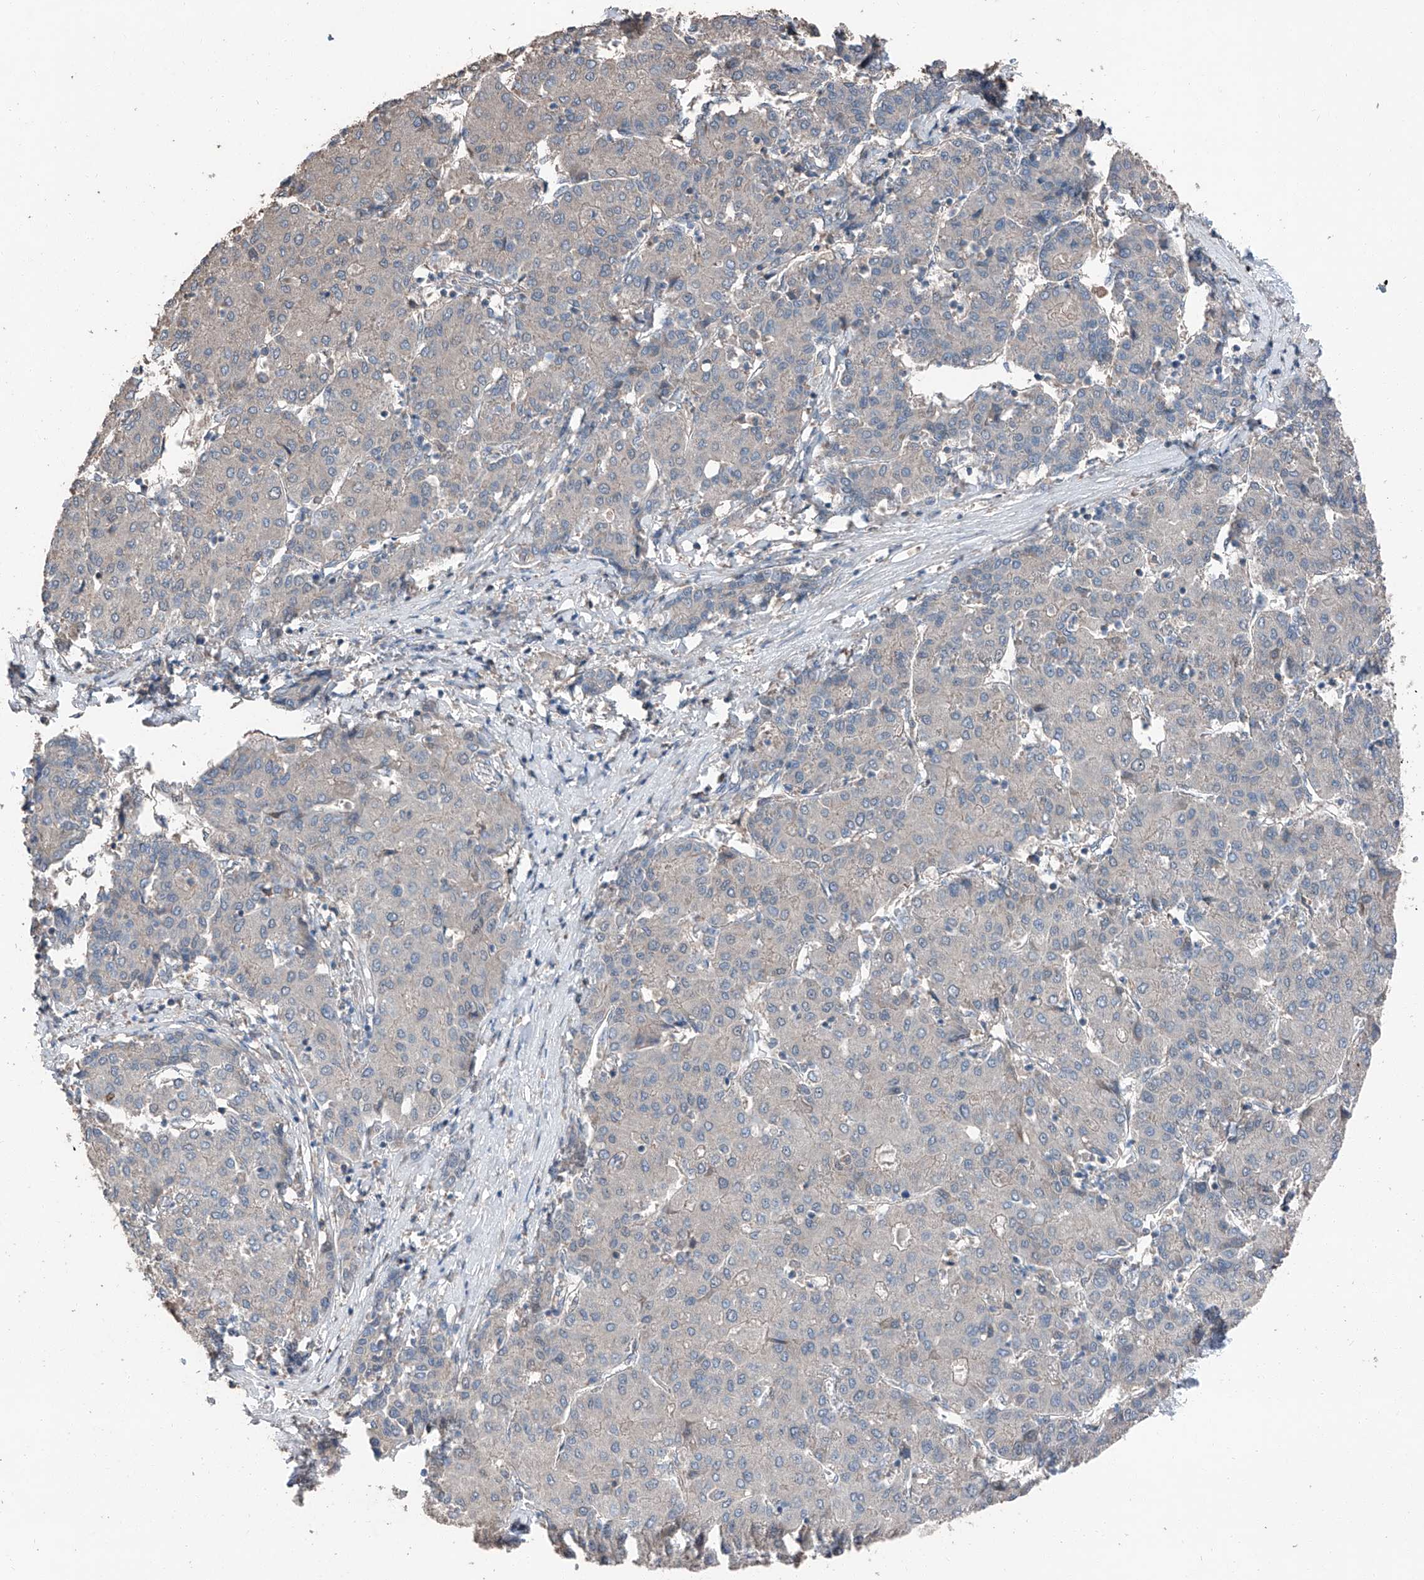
{"staining": {"intensity": "negative", "quantity": "none", "location": "none"}, "tissue": "liver cancer", "cell_type": "Tumor cells", "image_type": "cancer", "snomed": [{"axis": "morphology", "description": "Carcinoma, Hepatocellular, NOS"}, {"axis": "topography", "description": "Liver"}], "caption": "High power microscopy photomicrograph of an IHC histopathology image of liver cancer, revealing no significant expression in tumor cells.", "gene": "MAMLD1", "patient": {"sex": "male", "age": 65}}